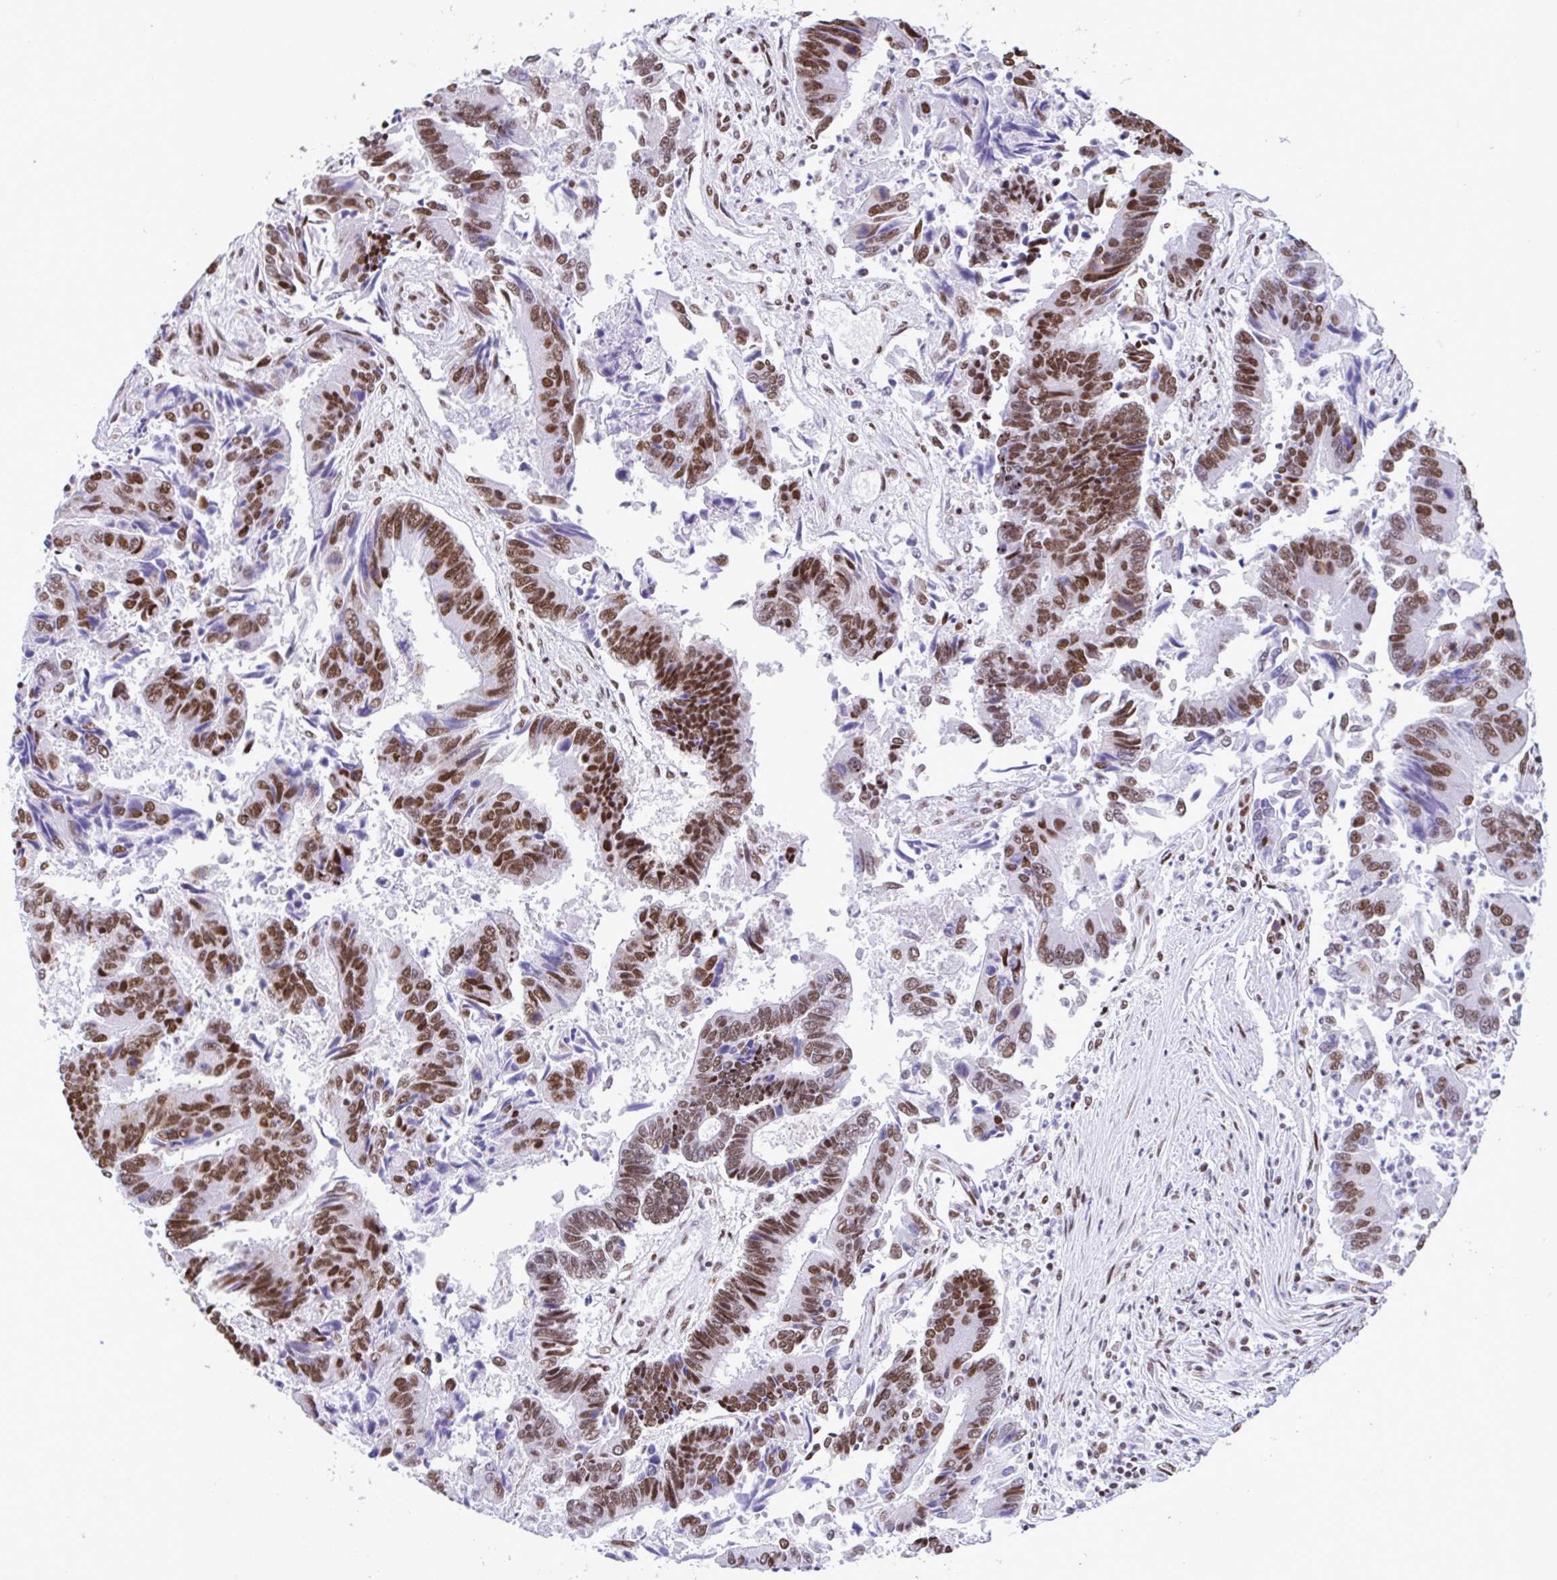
{"staining": {"intensity": "strong", "quantity": ">75%", "location": "nuclear"}, "tissue": "colorectal cancer", "cell_type": "Tumor cells", "image_type": "cancer", "snomed": [{"axis": "morphology", "description": "Adenocarcinoma, NOS"}, {"axis": "topography", "description": "Colon"}], "caption": "A brown stain highlights strong nuclear expression of a protein in colorectal cancer (adenocarcinoma) tumor cells. Nuclei are stained in blue.", "gene": "DDX52", "patient": {"sex": "female", "age": 67}}